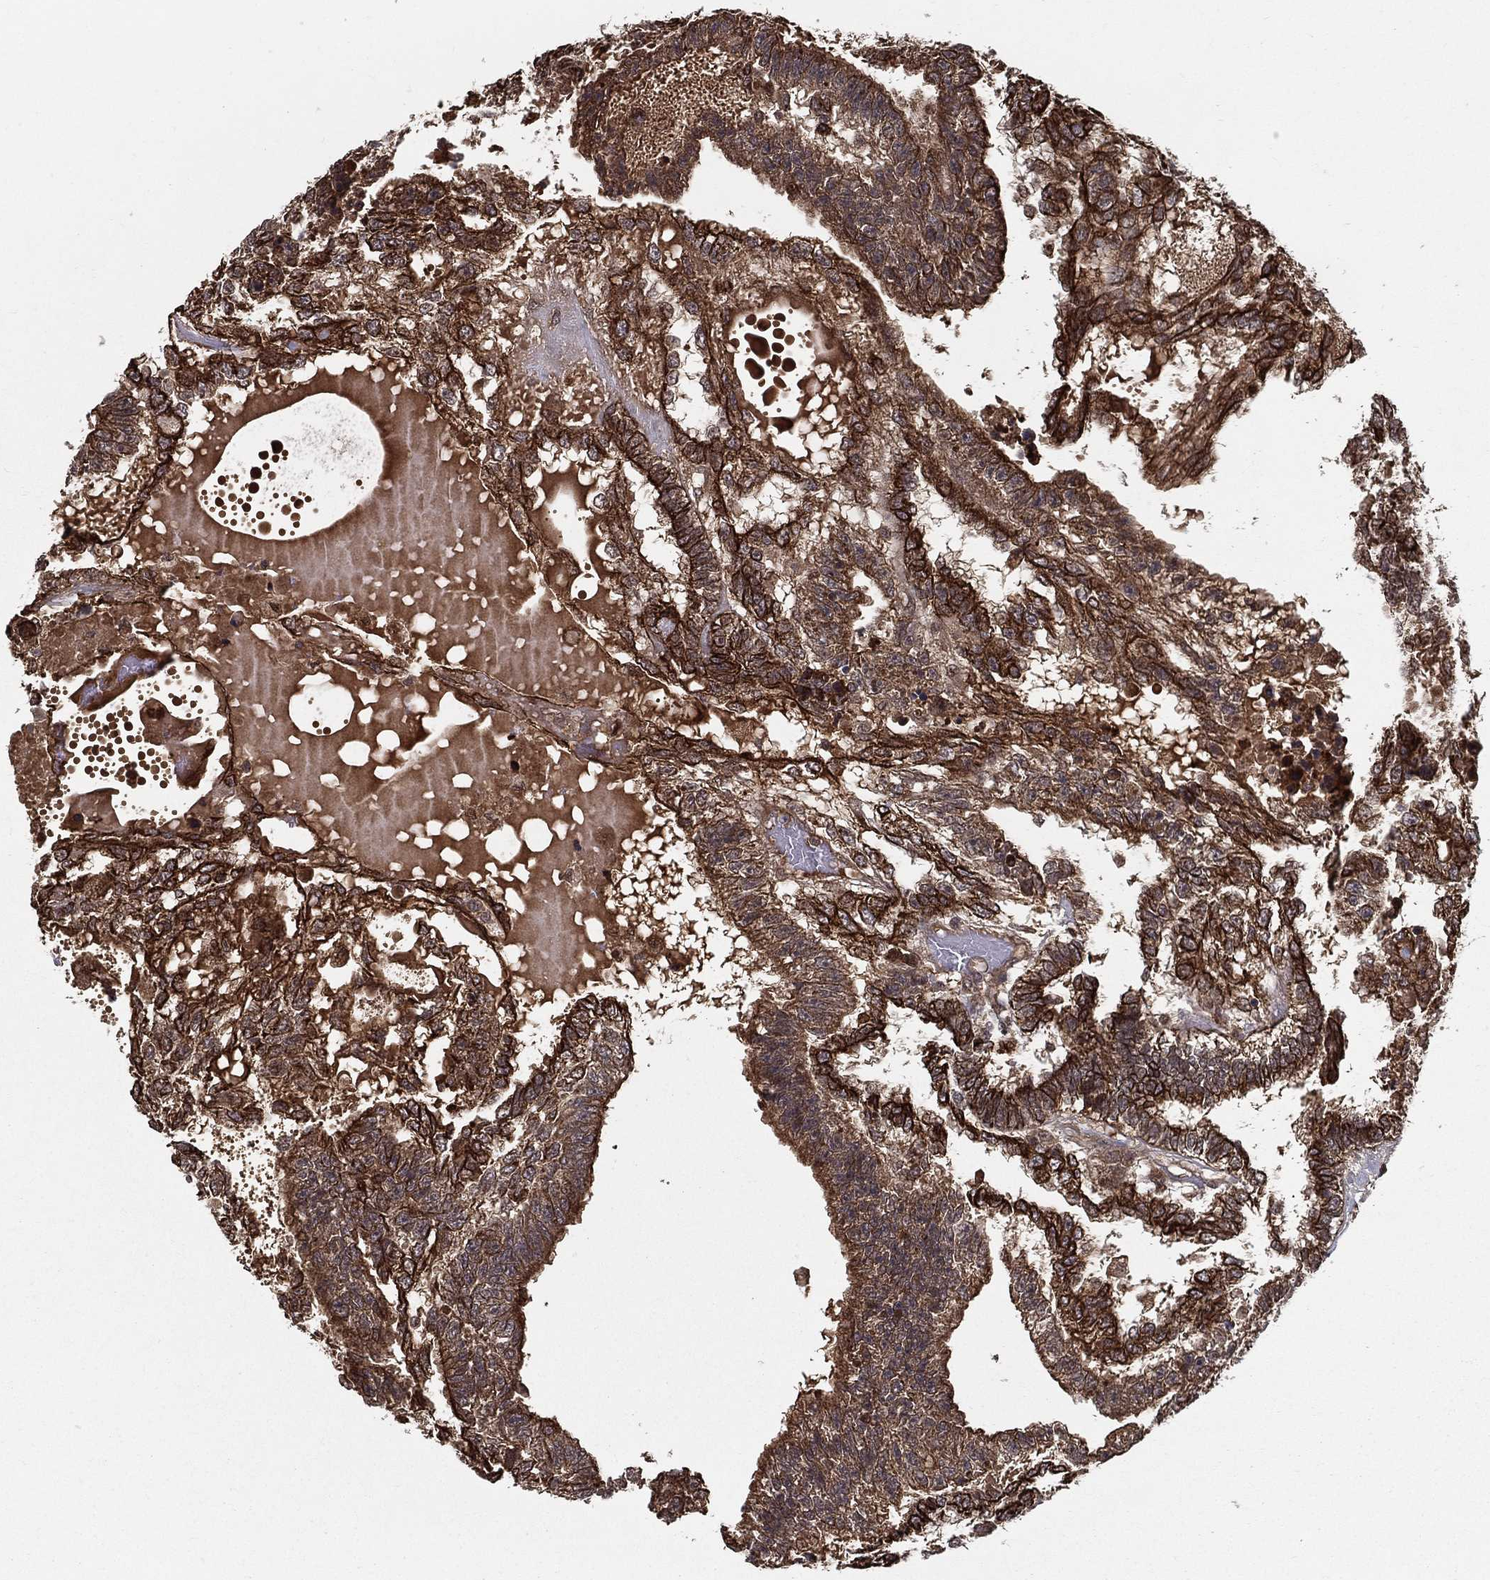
{"staining": {"intensity": "strong", "quantity": "25%-75%", "location": "cytoplasmic/membranous,nuclear"}, "tissue": "testis cancer", "cell_type": "Tumor cells", "image_type": "cancer", "snomed": [{"axis": "morphology", "description": "Seminoma, NOS"}, {"axis": "morphology", "description": "Carcinoma, Embryonal, NOS"}, {"axis": "topography", "description": "Testis"}], "caption": "A high amount of strong cytoplasmic/membranous and nuclear staining is seen in approximately 25%-75% of tumor cells in testis seminoma tissue. (IHC, brightfield microscopy, high magnification).", "gene": "SLC6A6", "patient": {"sex": "male", "age": 41}}